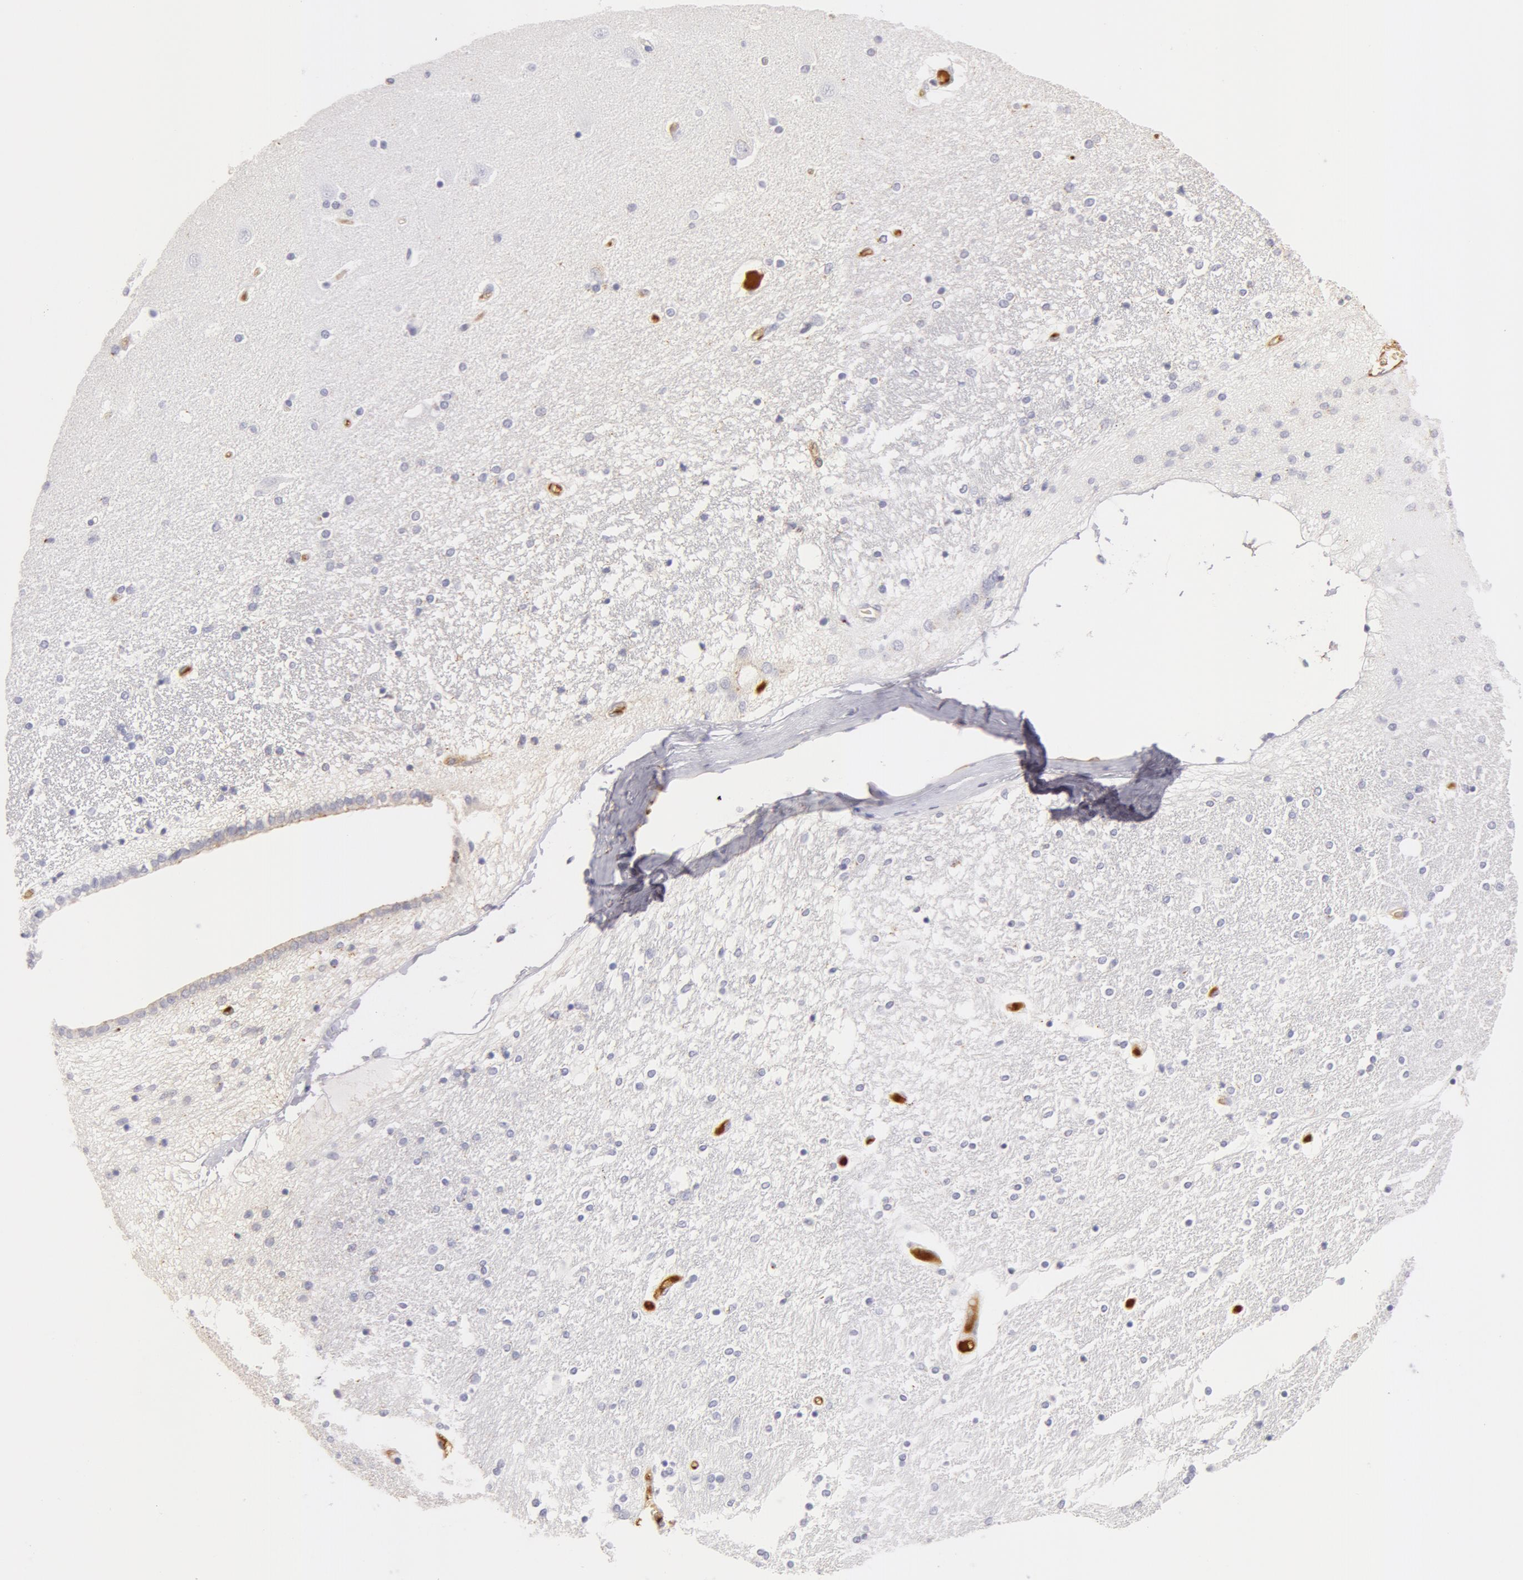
{"staining": {"intensity": "weak", "quantity": "<25%", "location": "nuclear"}, "tissue": "hippocampus", "cell_type": "Glial cells", "image_type": "normal", "snomed": [{"axis": "morphology", "description": "Normal tissue, NOS"}, {"axis": "topography", "description": "Hippocampus"}], "caption": "High magnification brightfield microscopy of benign hippocampus stained with DAB (3,3'-diaminobenzidine) (brown) and counterstained with hematoxylin (blue): glial cells show no significant expression.", "gene": "GC", "patient": {"sex": "female", "age": 54}}